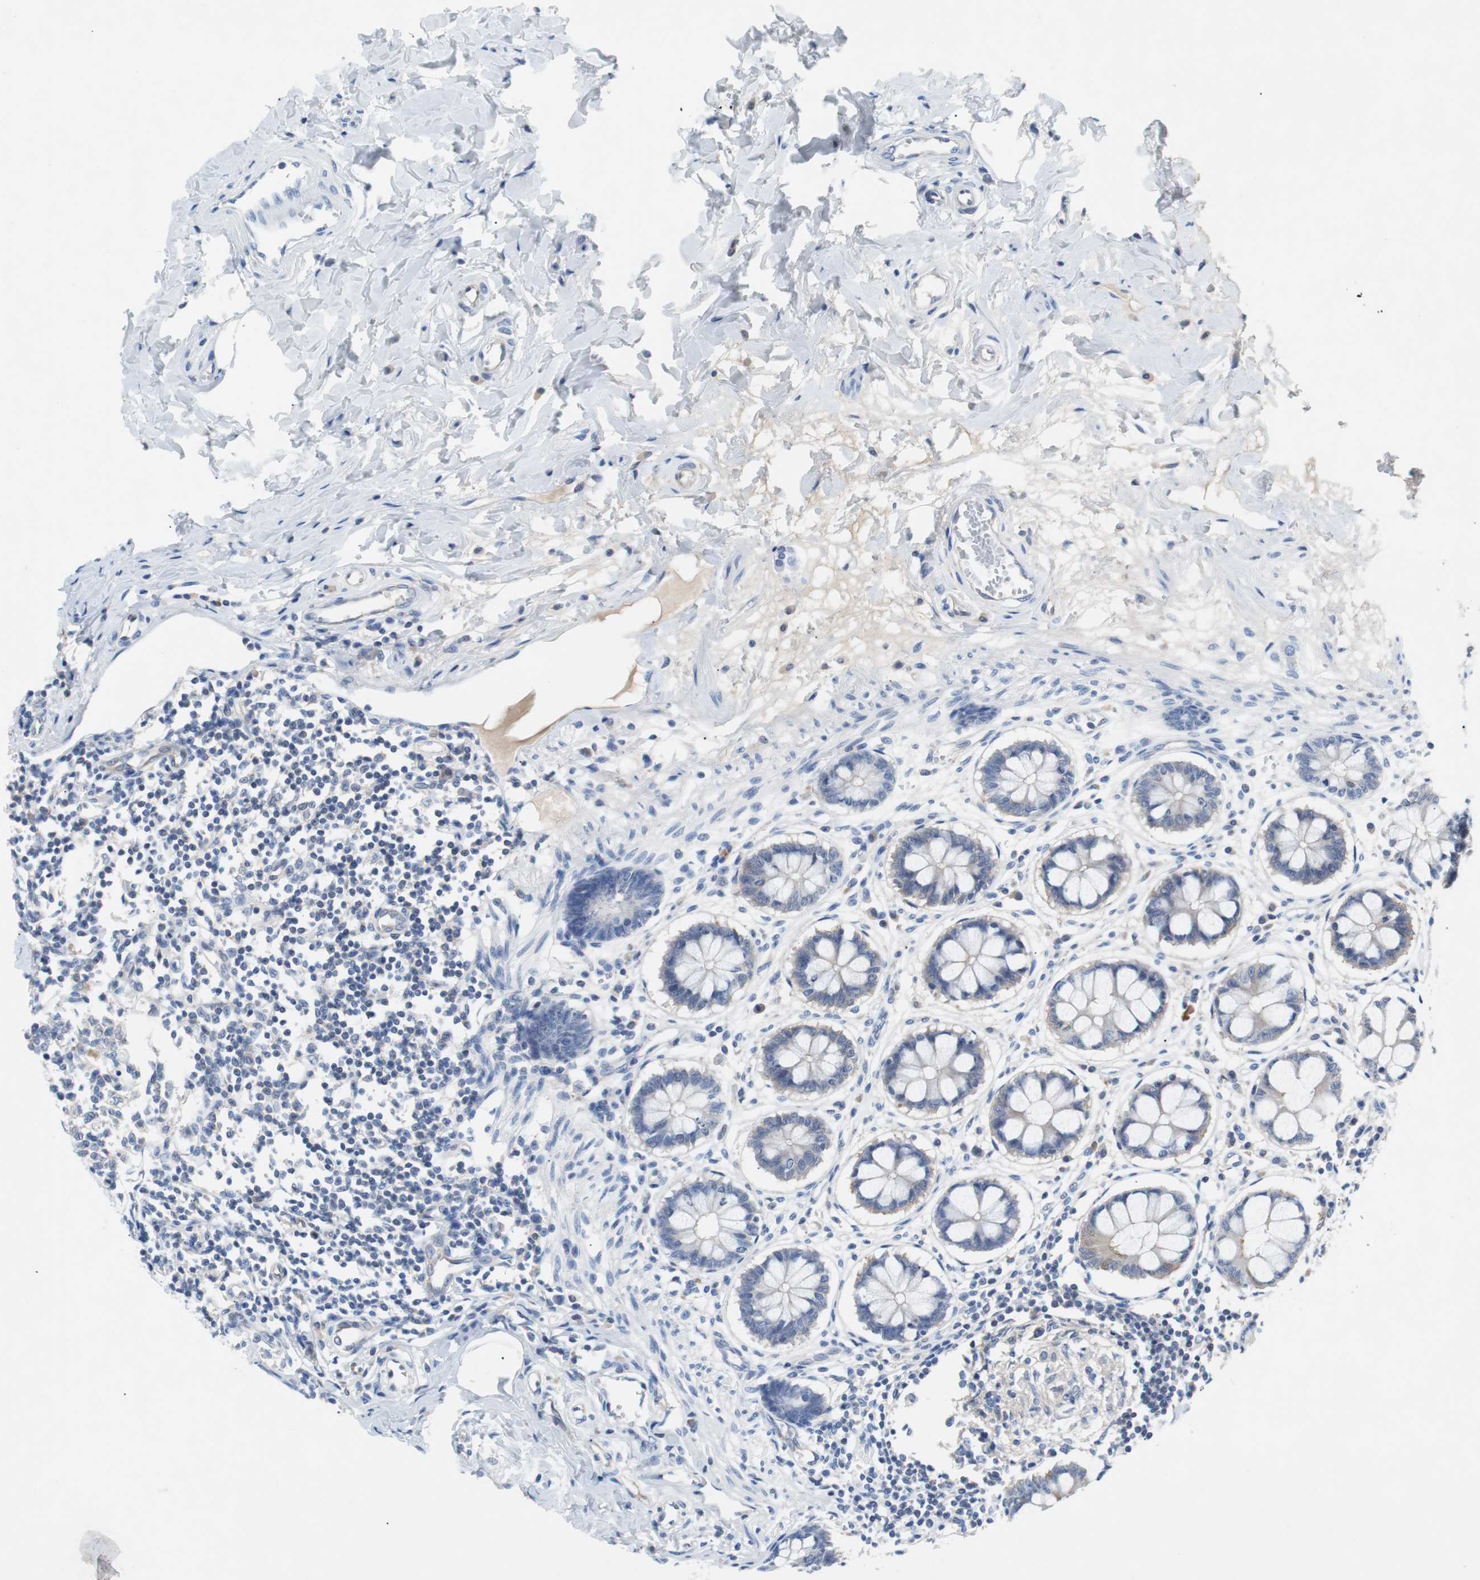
{"staining": {"intensity": "negative", "quantity": "none", "location": "none"}, "tissue": "colon", "cell_type": "Endothelial cells", "image_type": "normal", "snomed": [{"axis": "morphology", "description": "Normal tissue, NOS"}, {"axis": "morphology", "description": "Adenocarcinoma, NOS"}, {"axis": "topography", "description": "Colon"}, {"axis": "topography", "description": "Peripheral nerve tissue"}], "caption": "IHC histopathology image of normal colon stained for a protein (brown), which exhibits no expression in endothelial cells. Brightfield microscopy of immunohistochemistry stained with DAB (3,3'-diaminobenzidine) (brown) and hematoxylin (blue), captured at high magnification.", "gene": "EEF2K", "patient": {"sex": "male", "age": 14}}